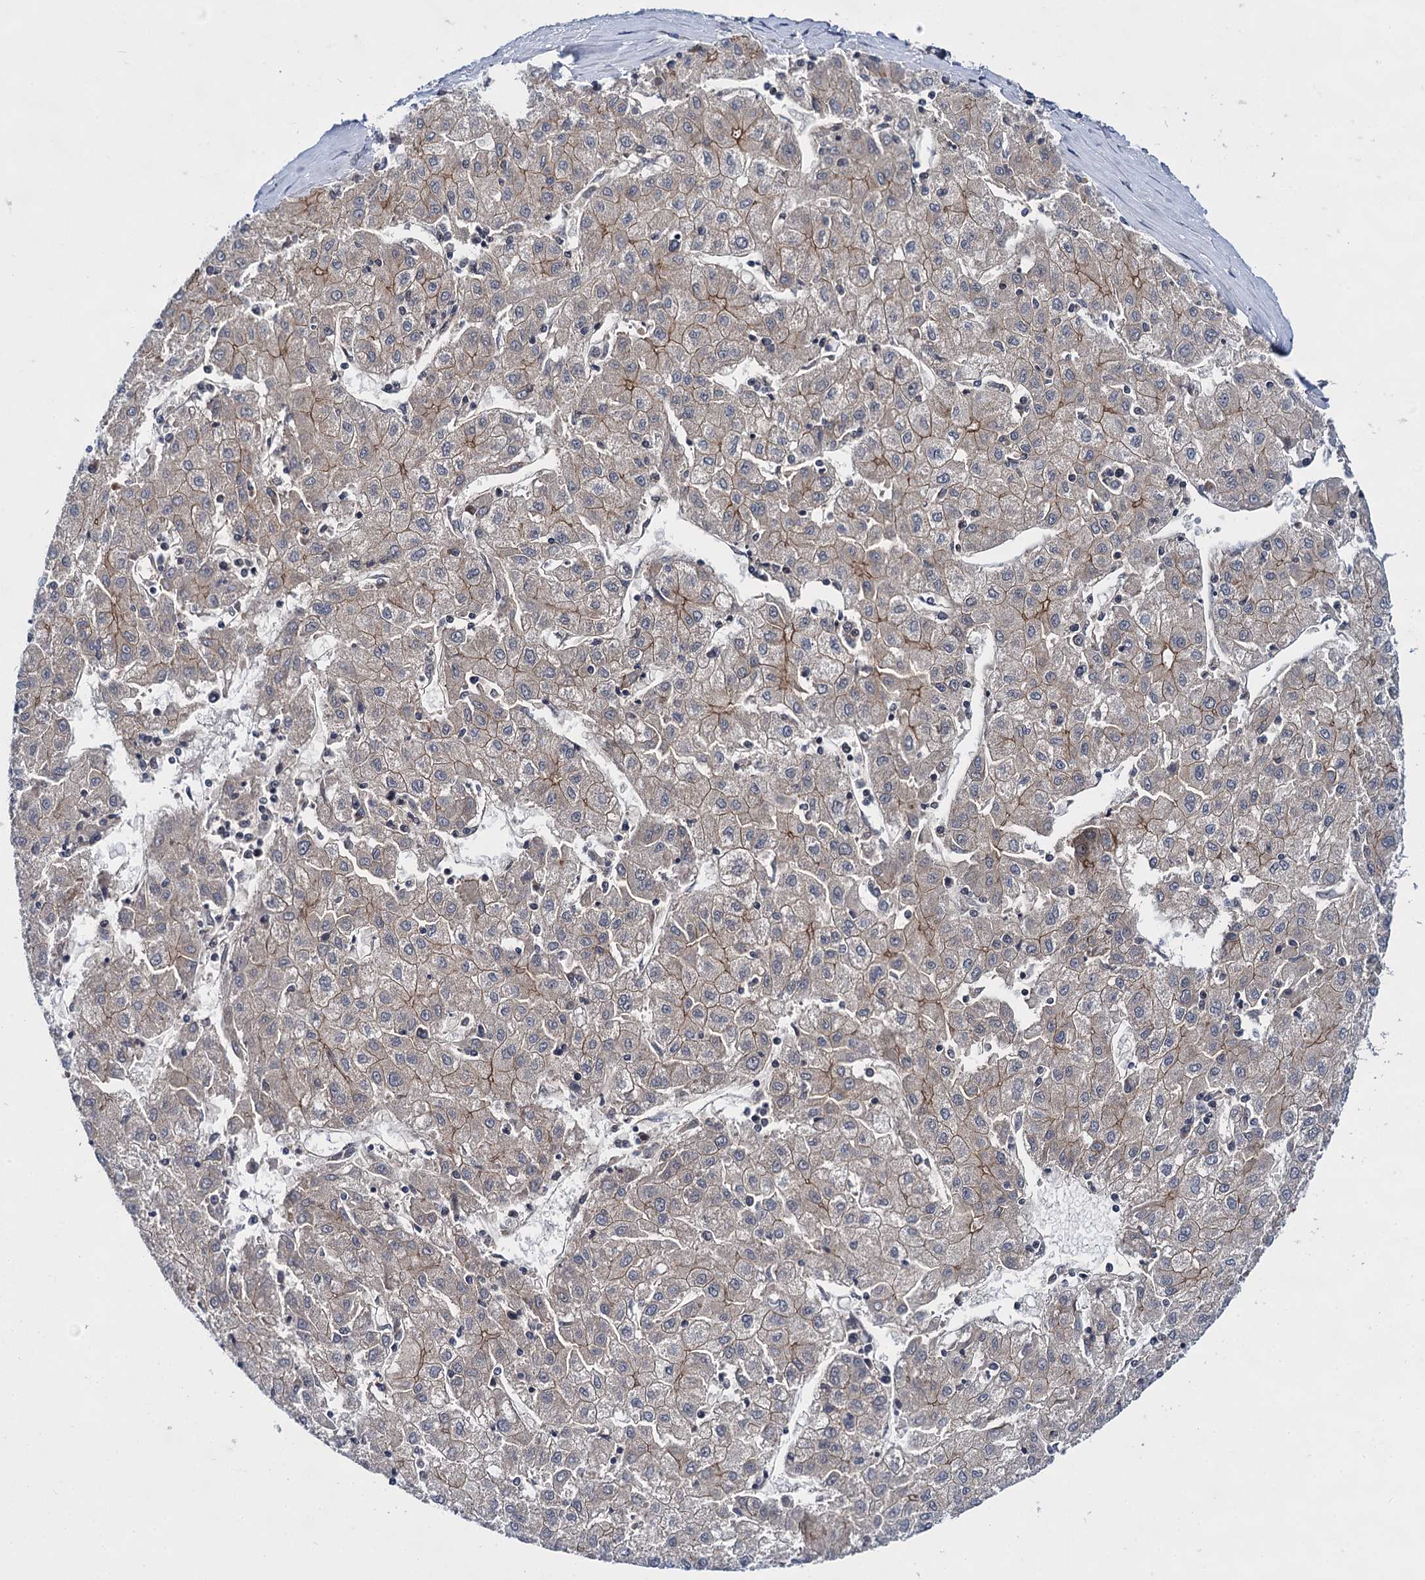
{"staining": {"intensity": "weak", "quantity": "25%-75%", "location": "cytoplasmic/membranous"}, "tissue": "liver cancer", "cell_type": "Tumor cells", "image_type": "cancer", "snomed": [{"axis": "morphology", "description": "Carcinoma, Hepatocellular, NOS"}, {"axis": "topography", "description": "Liver"}], "caption": "A brown stain highlights weak cytoplasmic/membranous staining of a protein in liver cancer tumor cells.", "gene": "ABLIM1", "patient": {"sex": "male", "age": 72}}